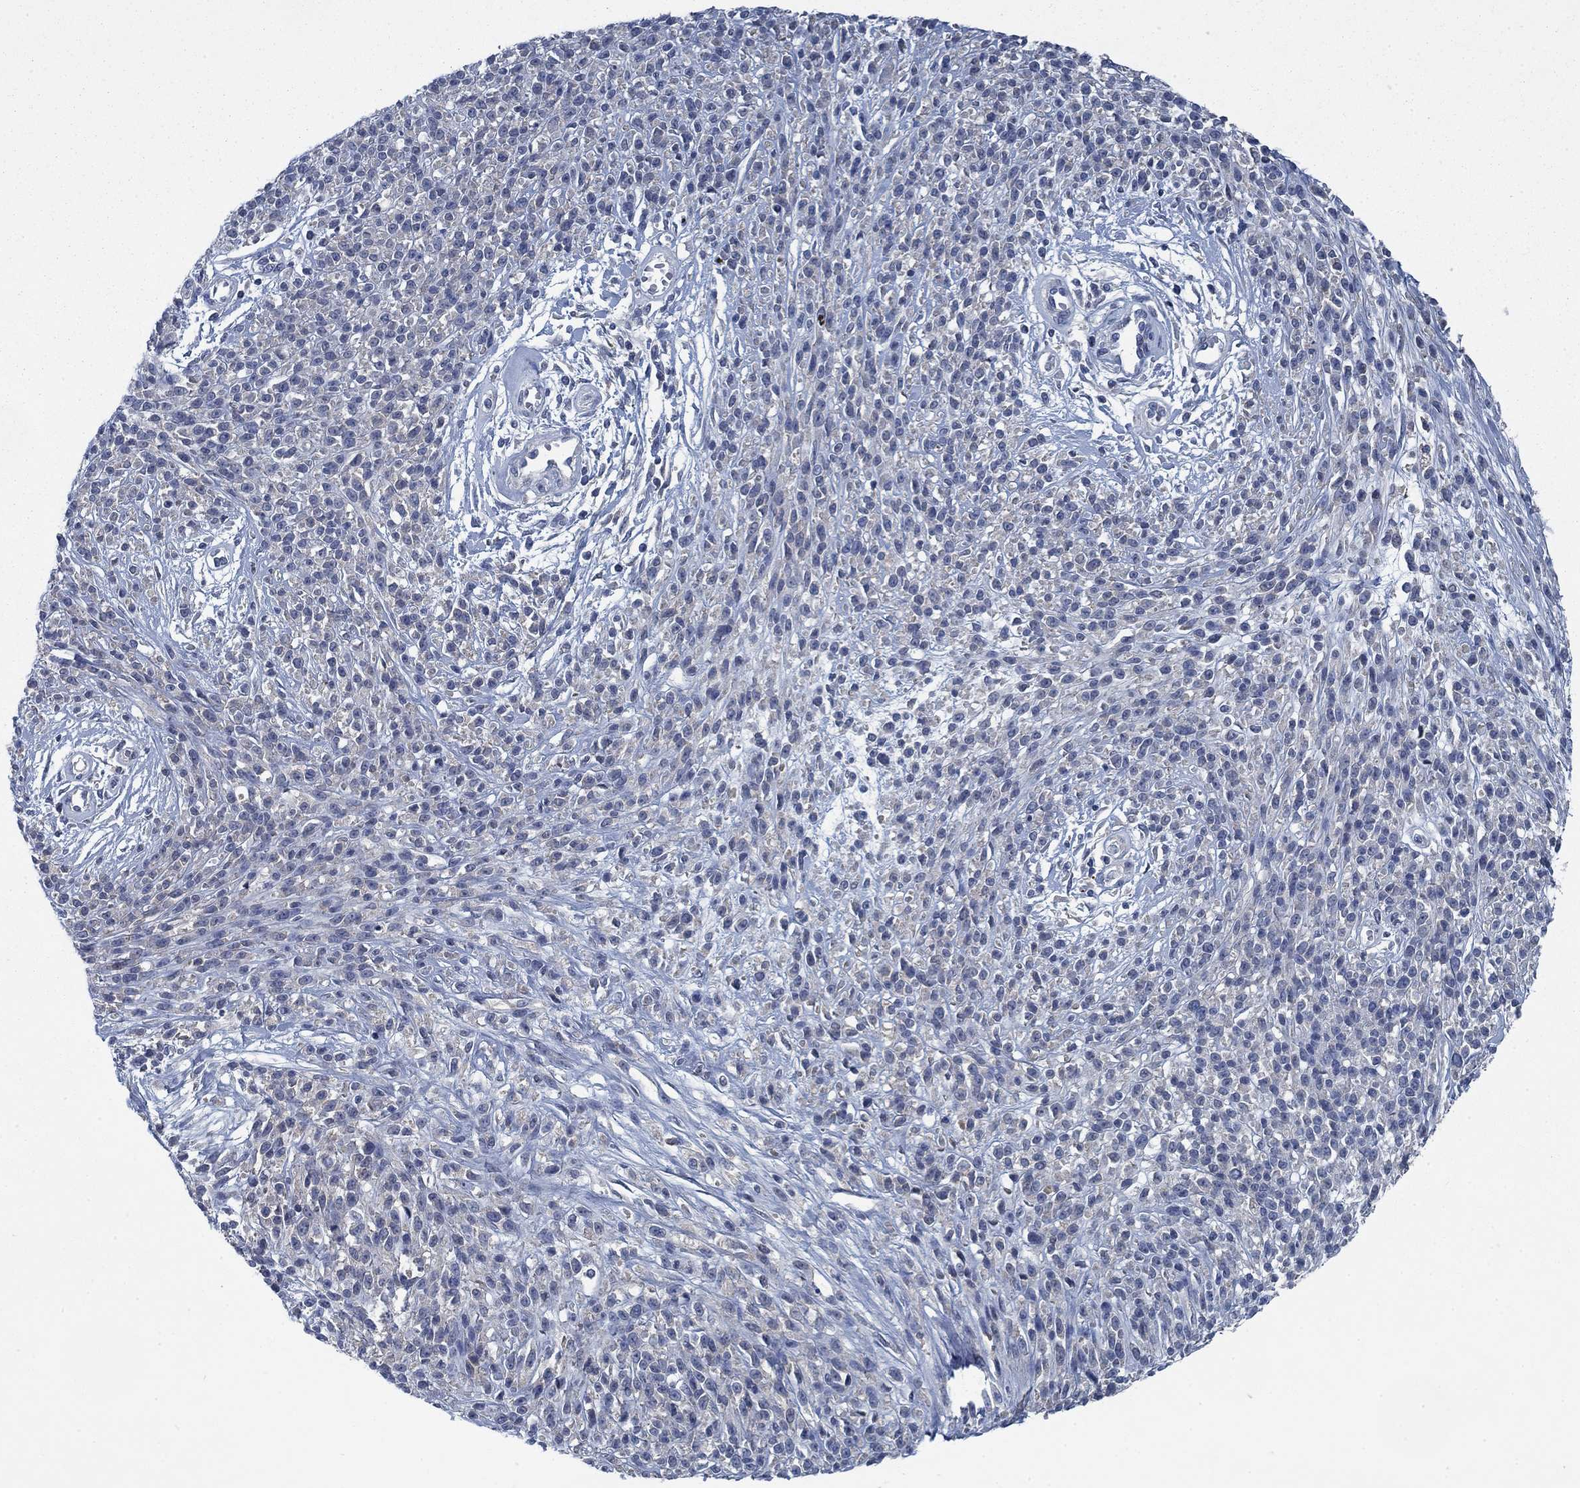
{"staining": {"intensity": "negative", "quantity": "none", "location": "none"}, "tissue": "melanoma", "cell_type": "Tumor cells", "image_type": "cancer", "snomed": [{"axis": "morphology", "description": "Malignant melanoma, NOS"}, {"axis": "topography", "description": "Skin"}, {"axis": "topography", "description": "Skin of trunk"}], "caption": "This micrograph is of melanoma stained with immunohistochemistry (IHC) to label a protein in brown with the nuclei are counter-stained blue. There is no expression in tumor cells.", "gene": "PNMA8A", "patient": {"sex": "male", "age": 74}}